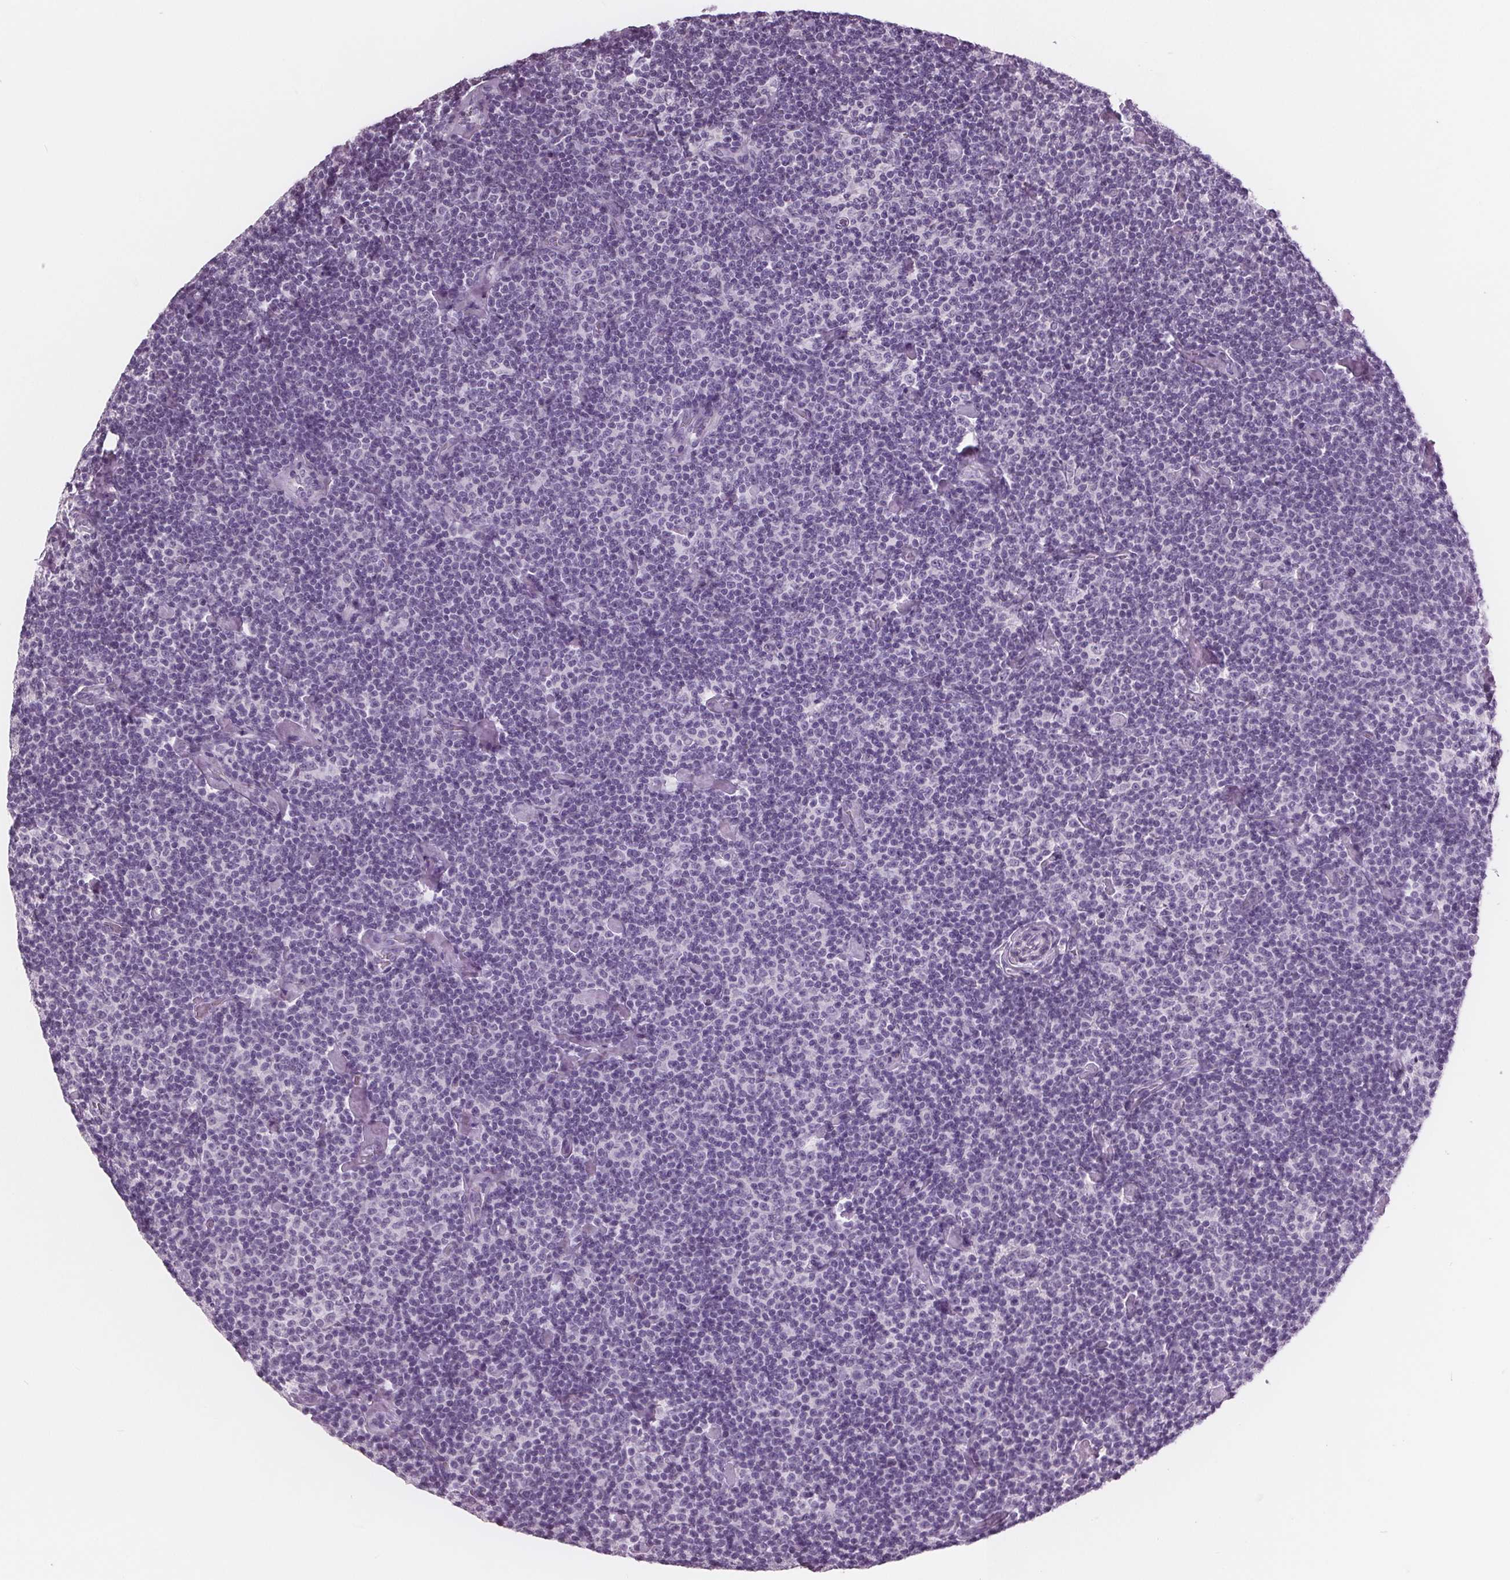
{"staining": {"intensity": "negative", "quantity": "none", "location": "none"}, "tissue": "lymphoma", "cell_type": "Tumor cells", "image_type": "cancer", "snomed": [{"axis": "morphology", "description": "Malignant lymphoma, non-Hodgkin's type, Low grade"}, {"axis": "topography", "description": "Lymph node"}], "caption": "A high-resolution photomicrograph shows immunohistochemistry (IHC) staining of lymphoma, which reveals no significant positivity in tumor cells. (IHC, brightfield microscopy, high magnification).", "gene": "AMBP", "patient": {"sex": "male", "age": 81}}